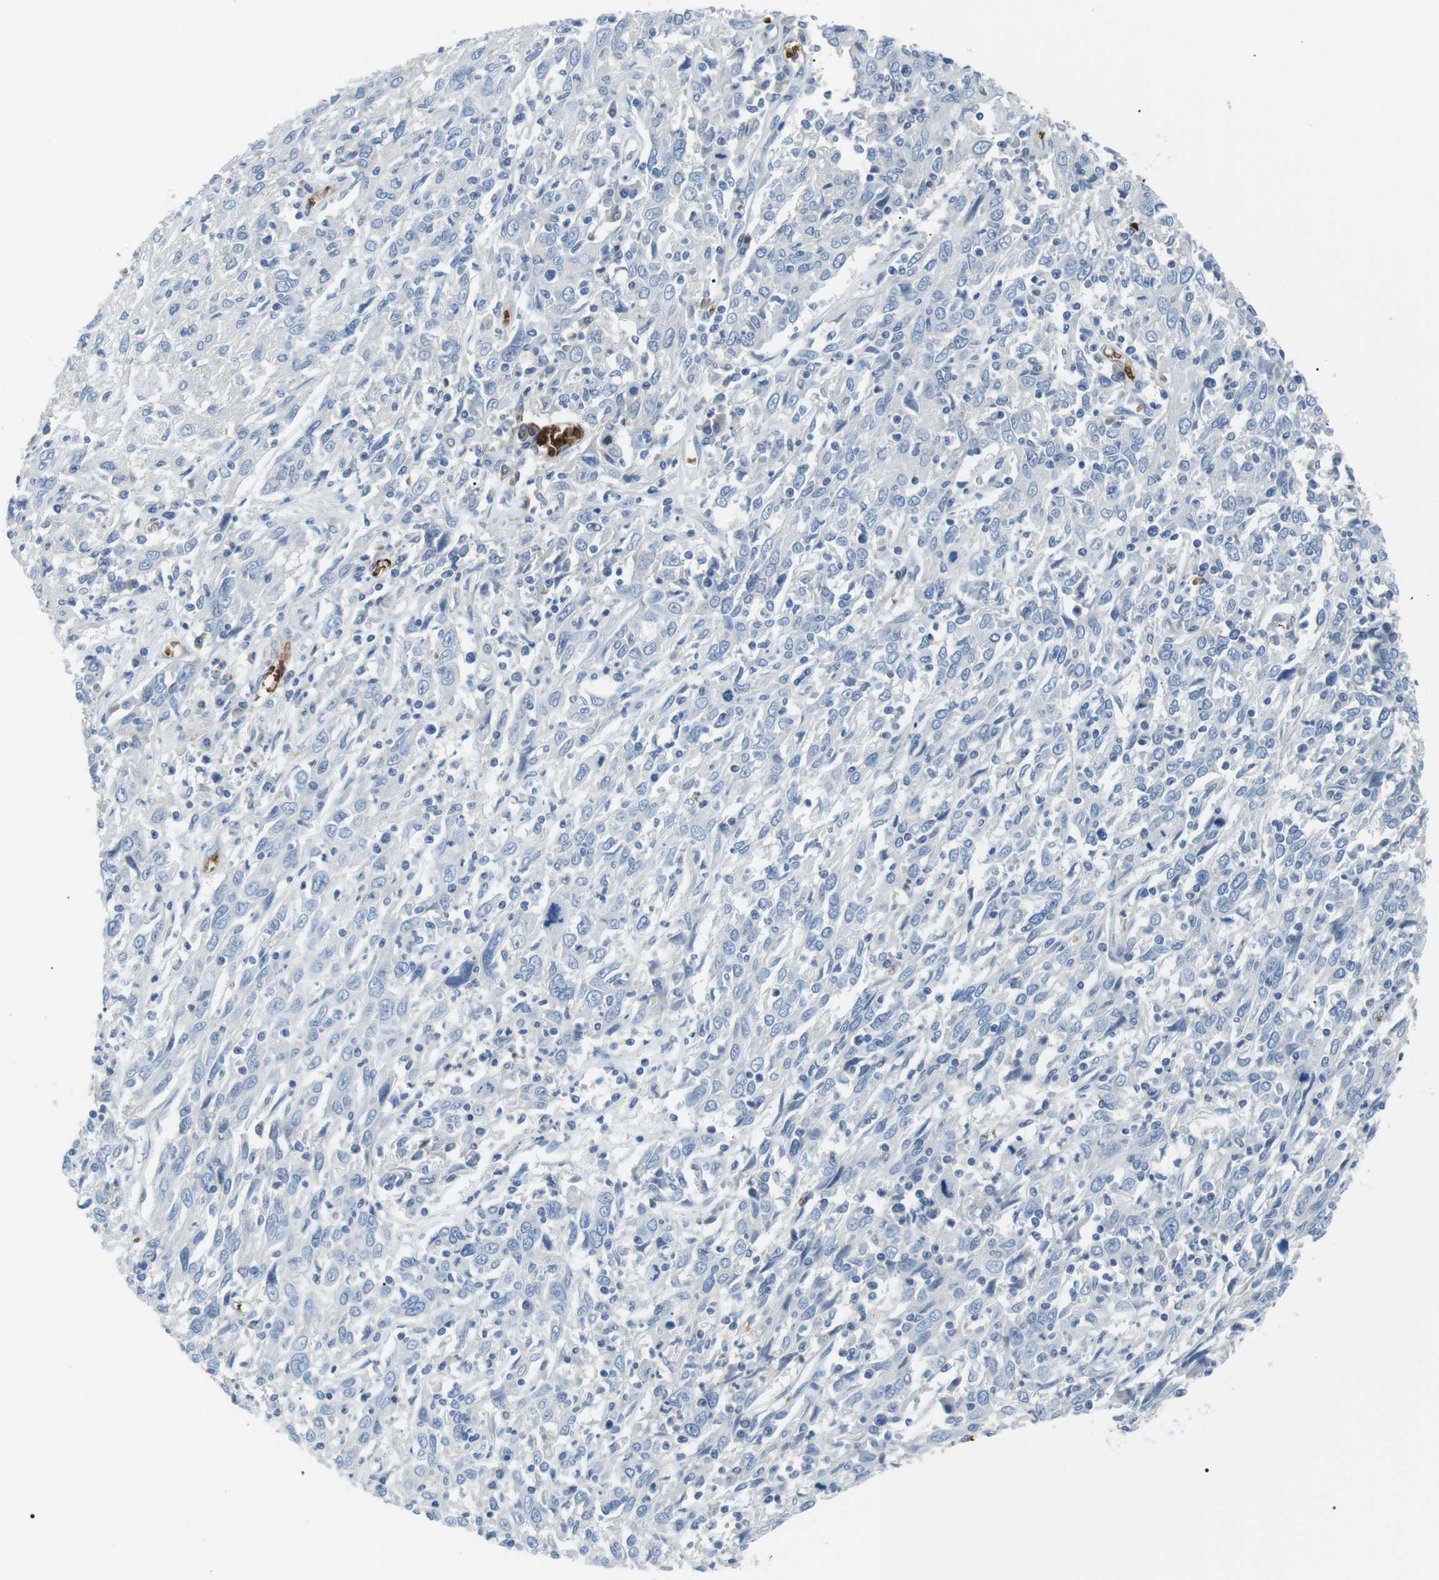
{"staining": {"intensity": "negative", "quantity": "none", "location": "none"}, "tissue": "cervical cancer", "cell_type": "Tumor cells", "image_type": "cancer", "snomed": [{"axis": "morphology", "description": "Squamous cell carcinoma, NOS"}, {"axis": "topography", "description": "Cervix"}], "caption": "High magnification brightfield microscopy of squamous cell carcinoma (cervical) stained with DAB (3,3'-diaminobenzidine) (brown) and counterstained with hematoxylin (blue): tumor cells show no significant expression.", "gene": "ADCY10", "patient": {"sex": "female", "age": 46}}